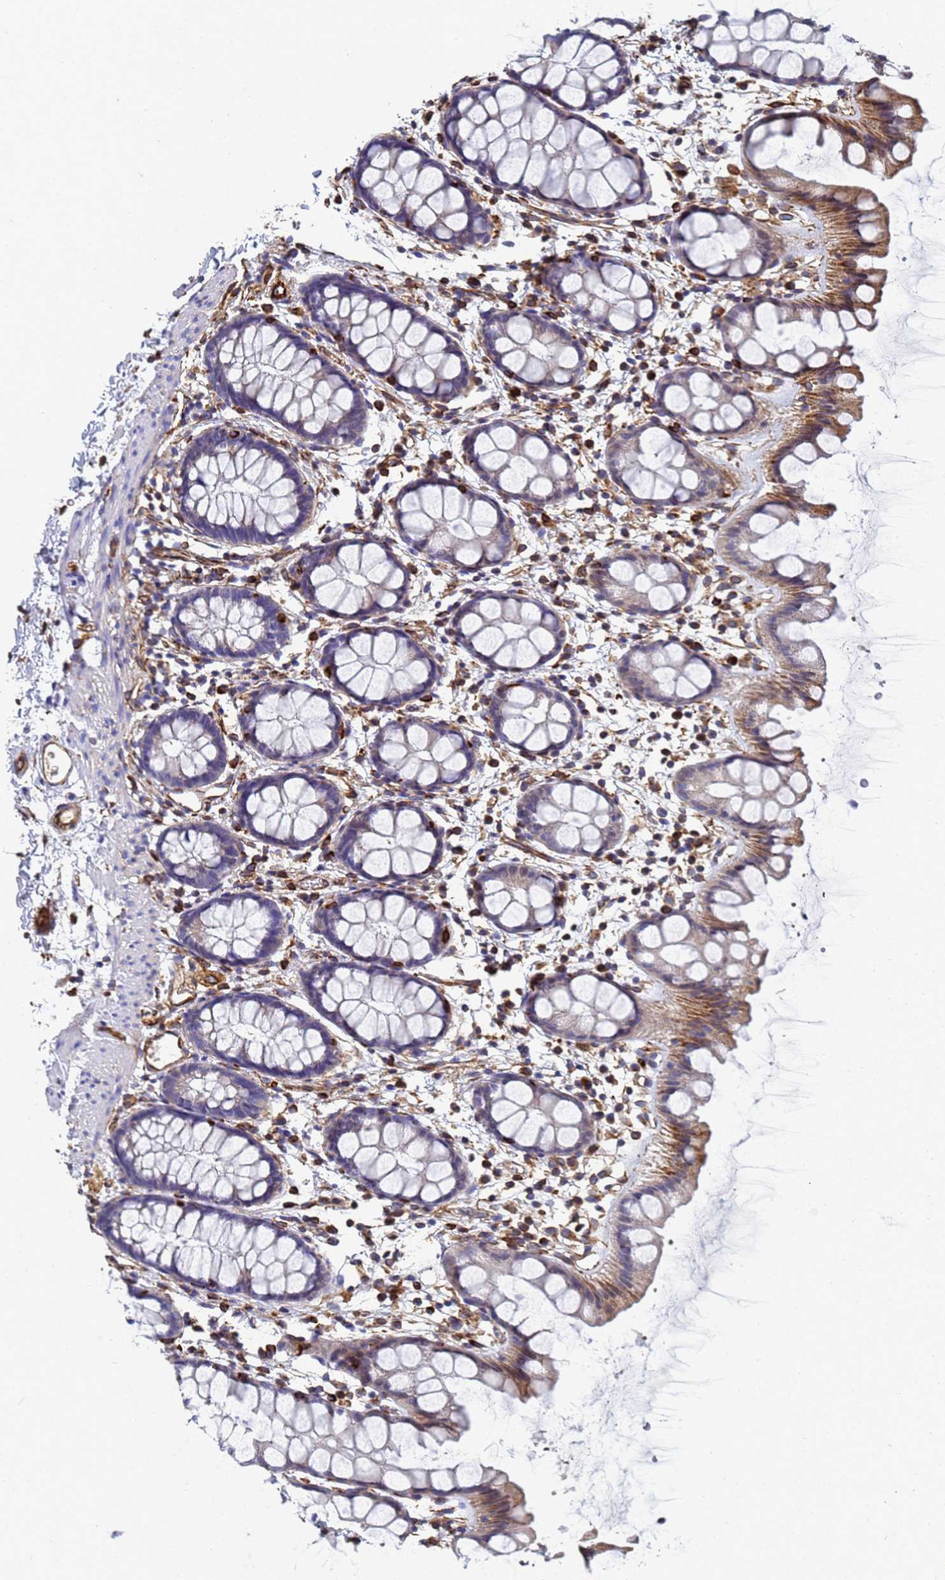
{"staining": {"intensity": "moderate", "quantity": "<25%", "location": "cytoplasmic/membranous"}, "tissue": "rectum", "cell_type": "Glandular cells", "image_type": "normal", "snomed": [{"axis": "morphology", "description": "Normal tissue, NOS"}, {"axis": "topography", "description": "Rectum"}], "caption": "An immunohistochemistry image of normal tissue is shown. Protein staining in brown labels moderate cytoplasmic/membranous positivity in rectum within glandular cells.", "gene": "SYT13", "patient": {"sex": "female", "age": 65}}